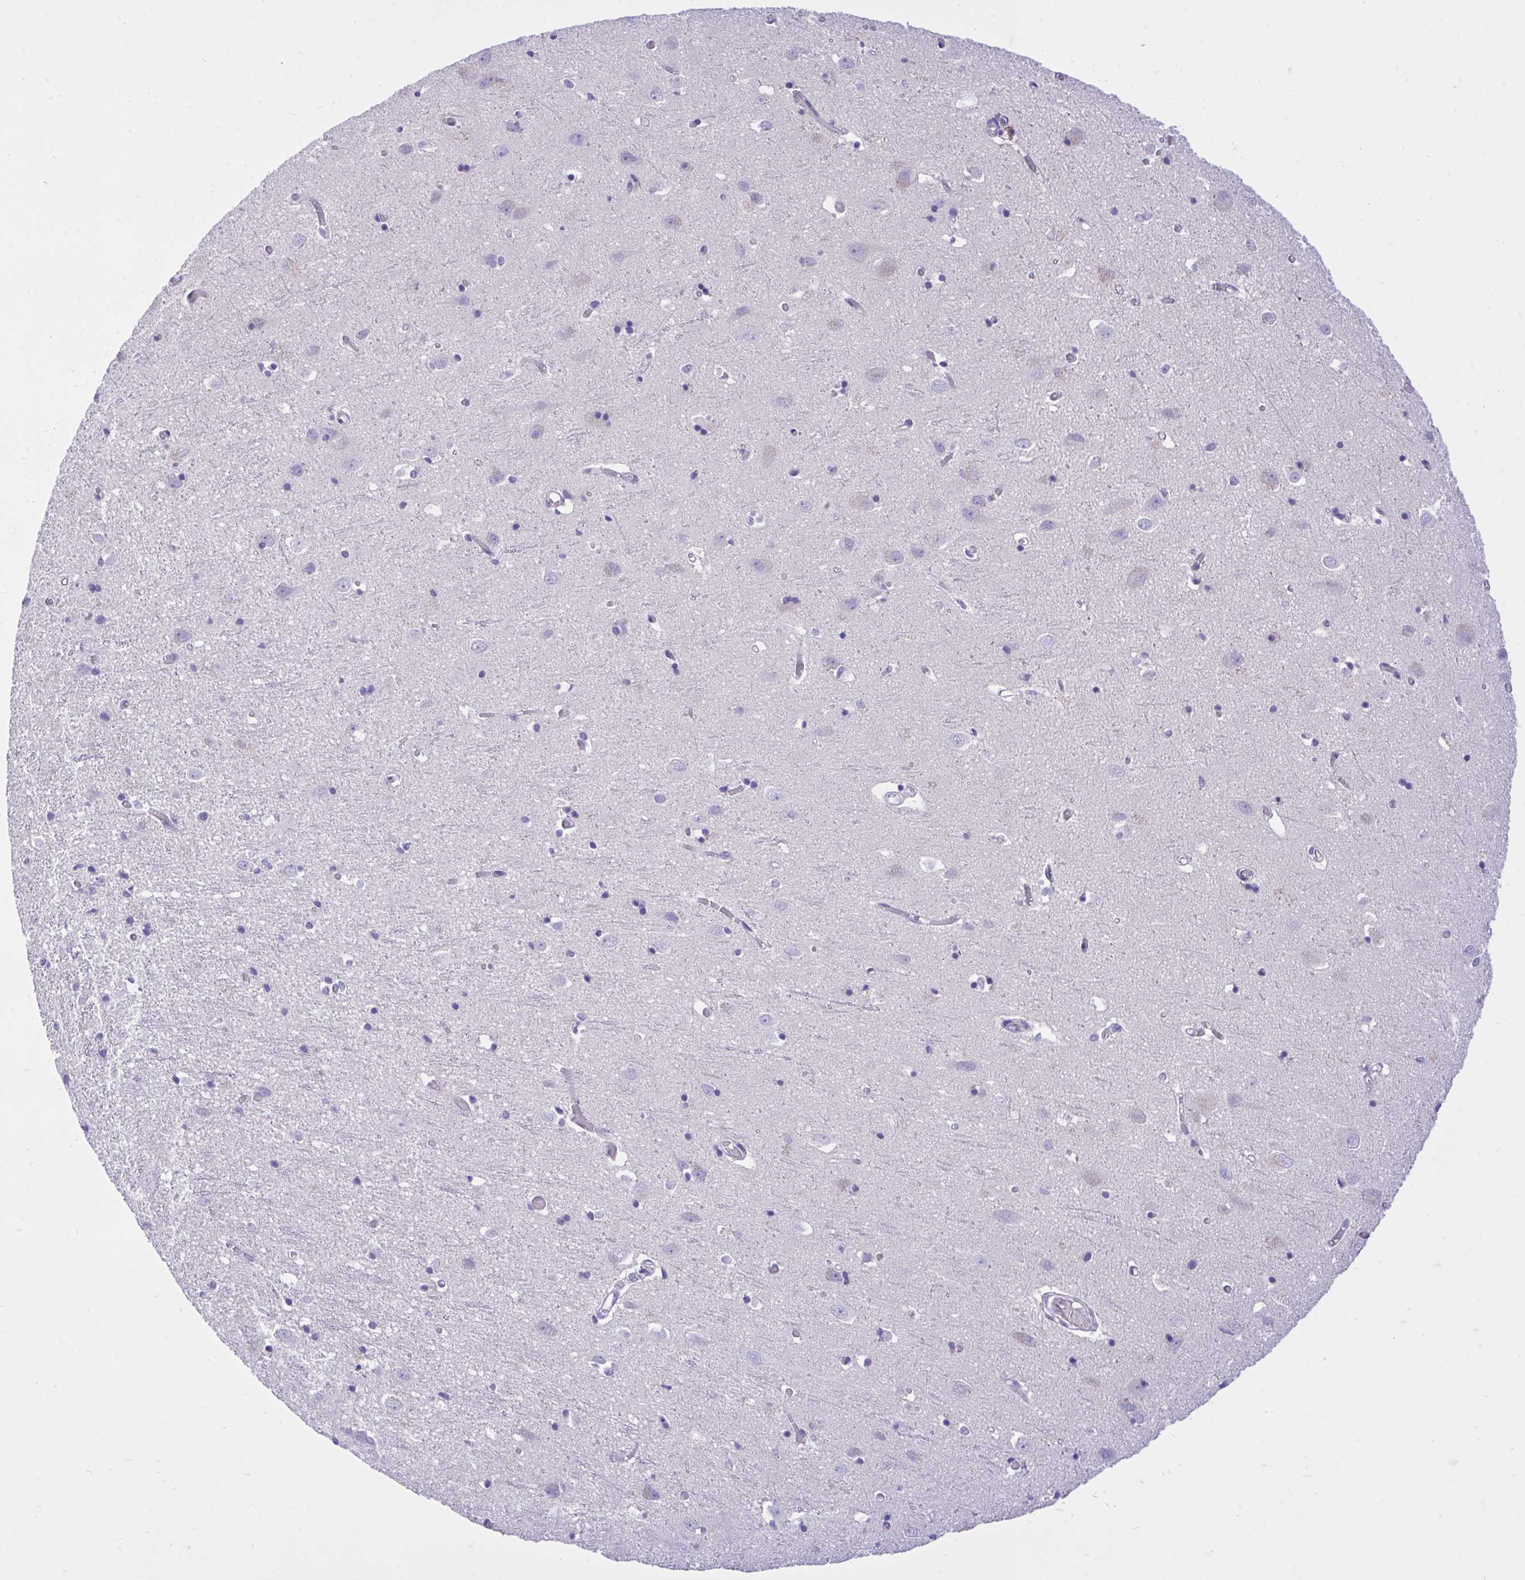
{"staining": {"intensity": "negative", "quantity": "none", "location": "none"}, "tissue": "cerebral cortex", "cell_type": "Endothelial cells", "image_type": "normal", "snomed": [{"axis": "morphology", "description": "Normal tissue, NOS"}, {"axis": "topography", "description": "Cerebral cortex"}], "caption": "Immunohistochemical staining of unremarkable human cerebral cortex exhibits no significant expression in endothelial cells.", "gene": "MON1A", "patient": {"sex": "male", "age": 70}}